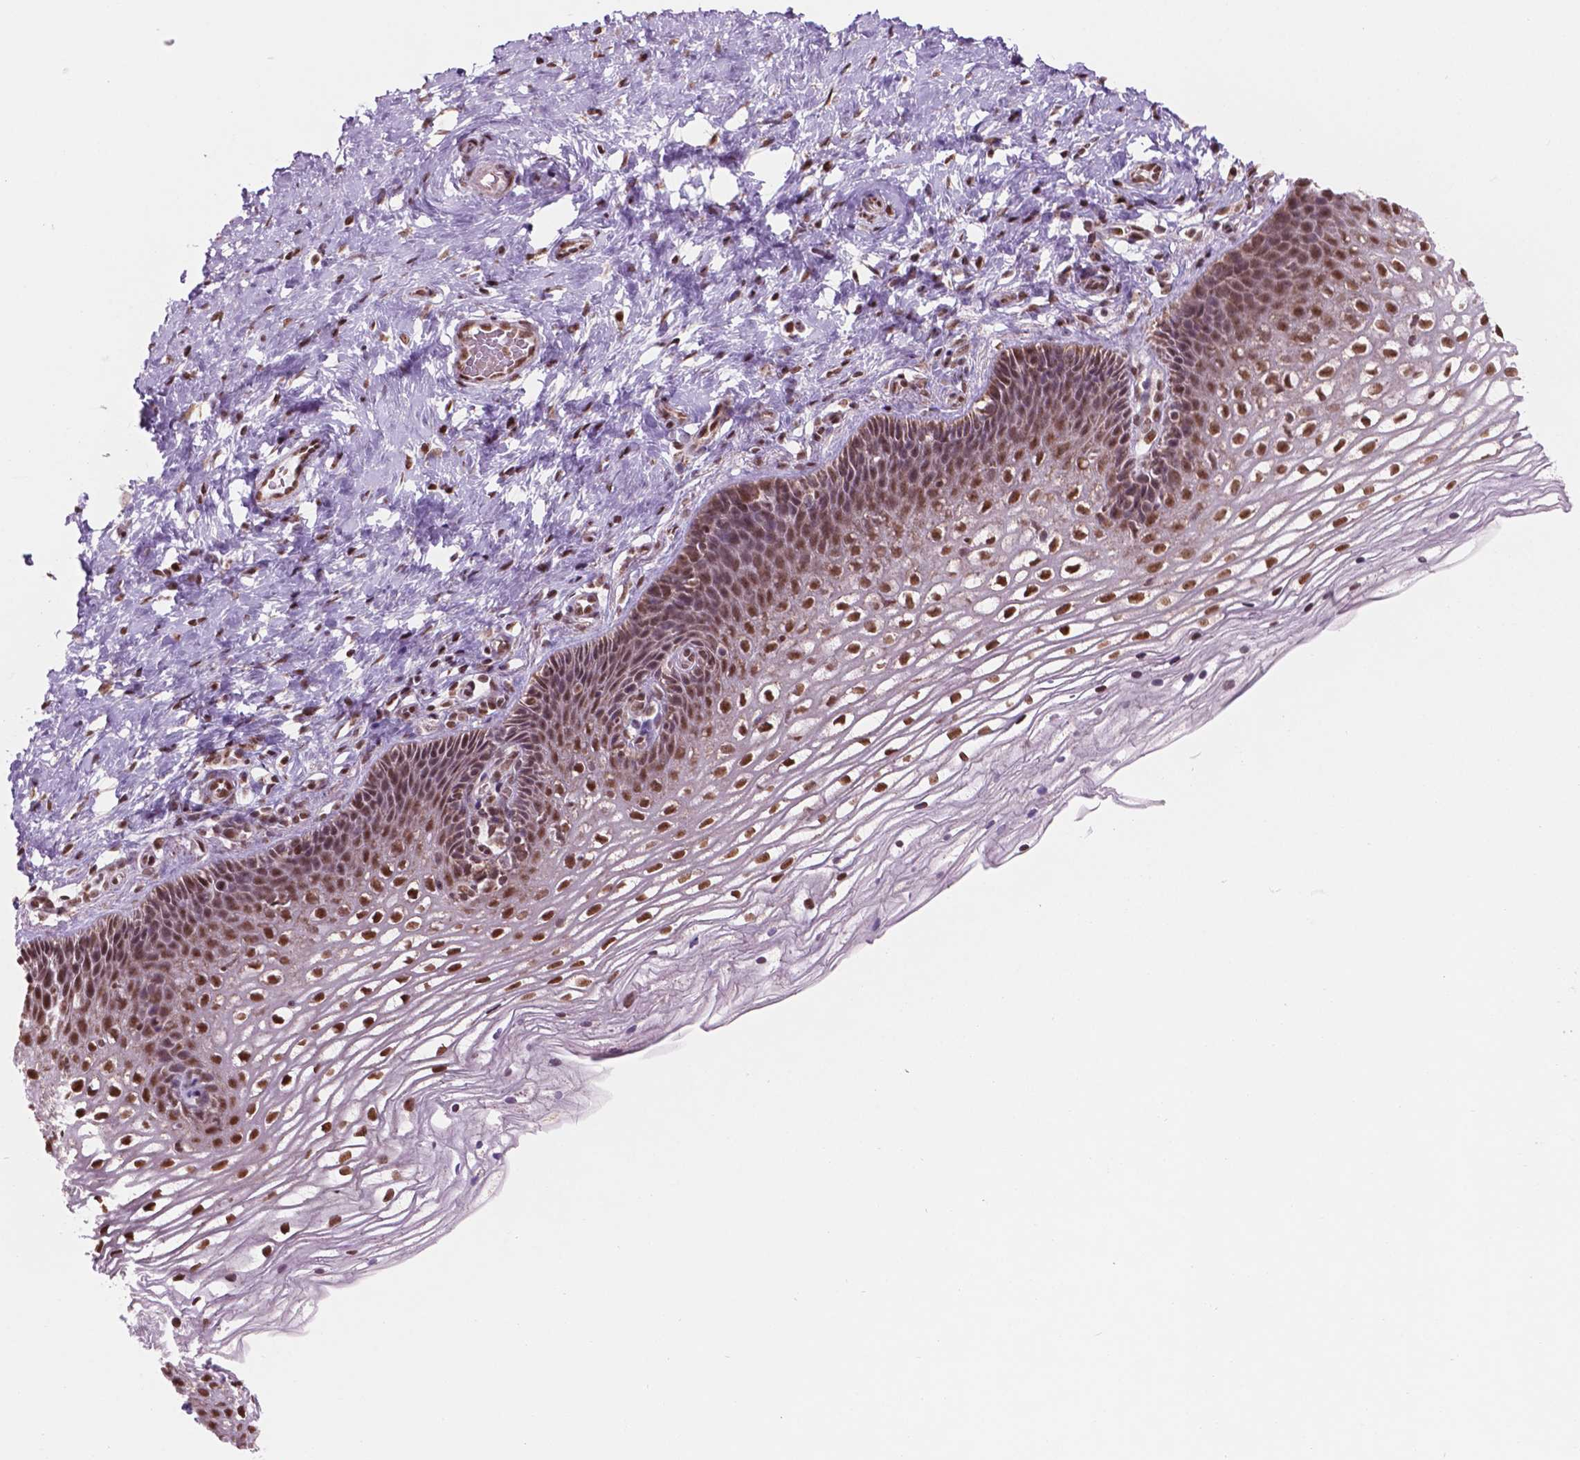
{"staining": {"intensity": "strong", "quantity": ">75%", "location": "nuclear"}, "tissue": "cervix", "cell_type": "Glandular cells", "image_type": "normal", "snomed": [{"axis": "morphology", "description": "Normal tissue, NOS"}, {"axis": "topography", "description": "Cervix"}], "caption": "Brown immunohistochemical staining in unremarkable human cervix reveals strong nuclear positivity in about >75% of glandular cells.", "gene": "NDUFA10", "patient": {"sex": "female", "age": 34}}